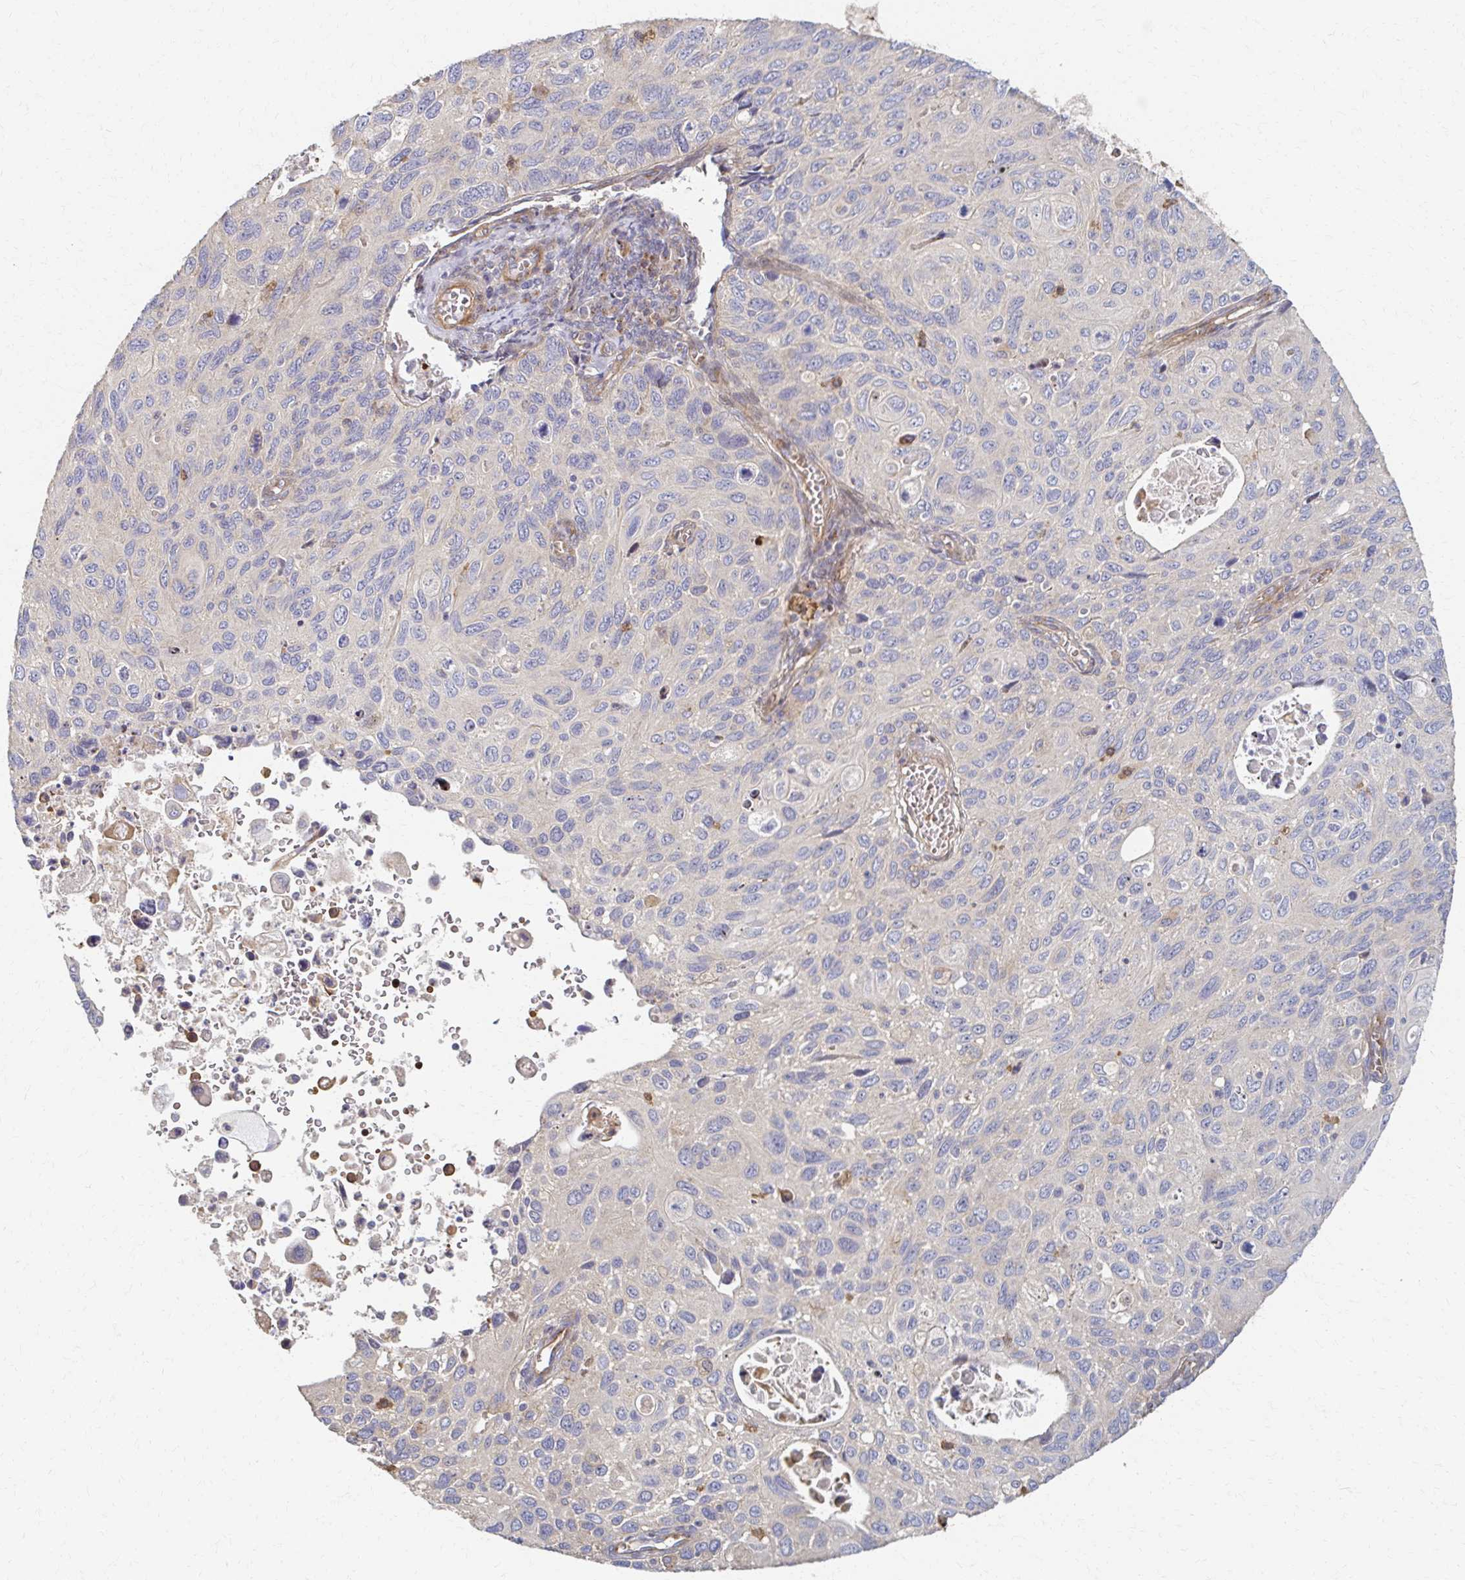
{"staining": {"intensity": "negative", "quantity": "none", "location": "none"}, "tissue": "cervical cancer", "cell_type": "Tumor cells", "image_type": "cancer", "snomed": [{"axis": "morphology", "description": "Squamous cell carcinoma, NOS"}, {"axis": "topography", "description": "Cervix"}], "caption": "Immunohistochemical staining of human cervical squamous cell carcinoma shows no significant staining in tumor cells. (DAB immunohistochemistry visualized using brightfield microscopy, high magnification).", "gene": "SKA2", "patient": {"sex": "female", "age": 70}}